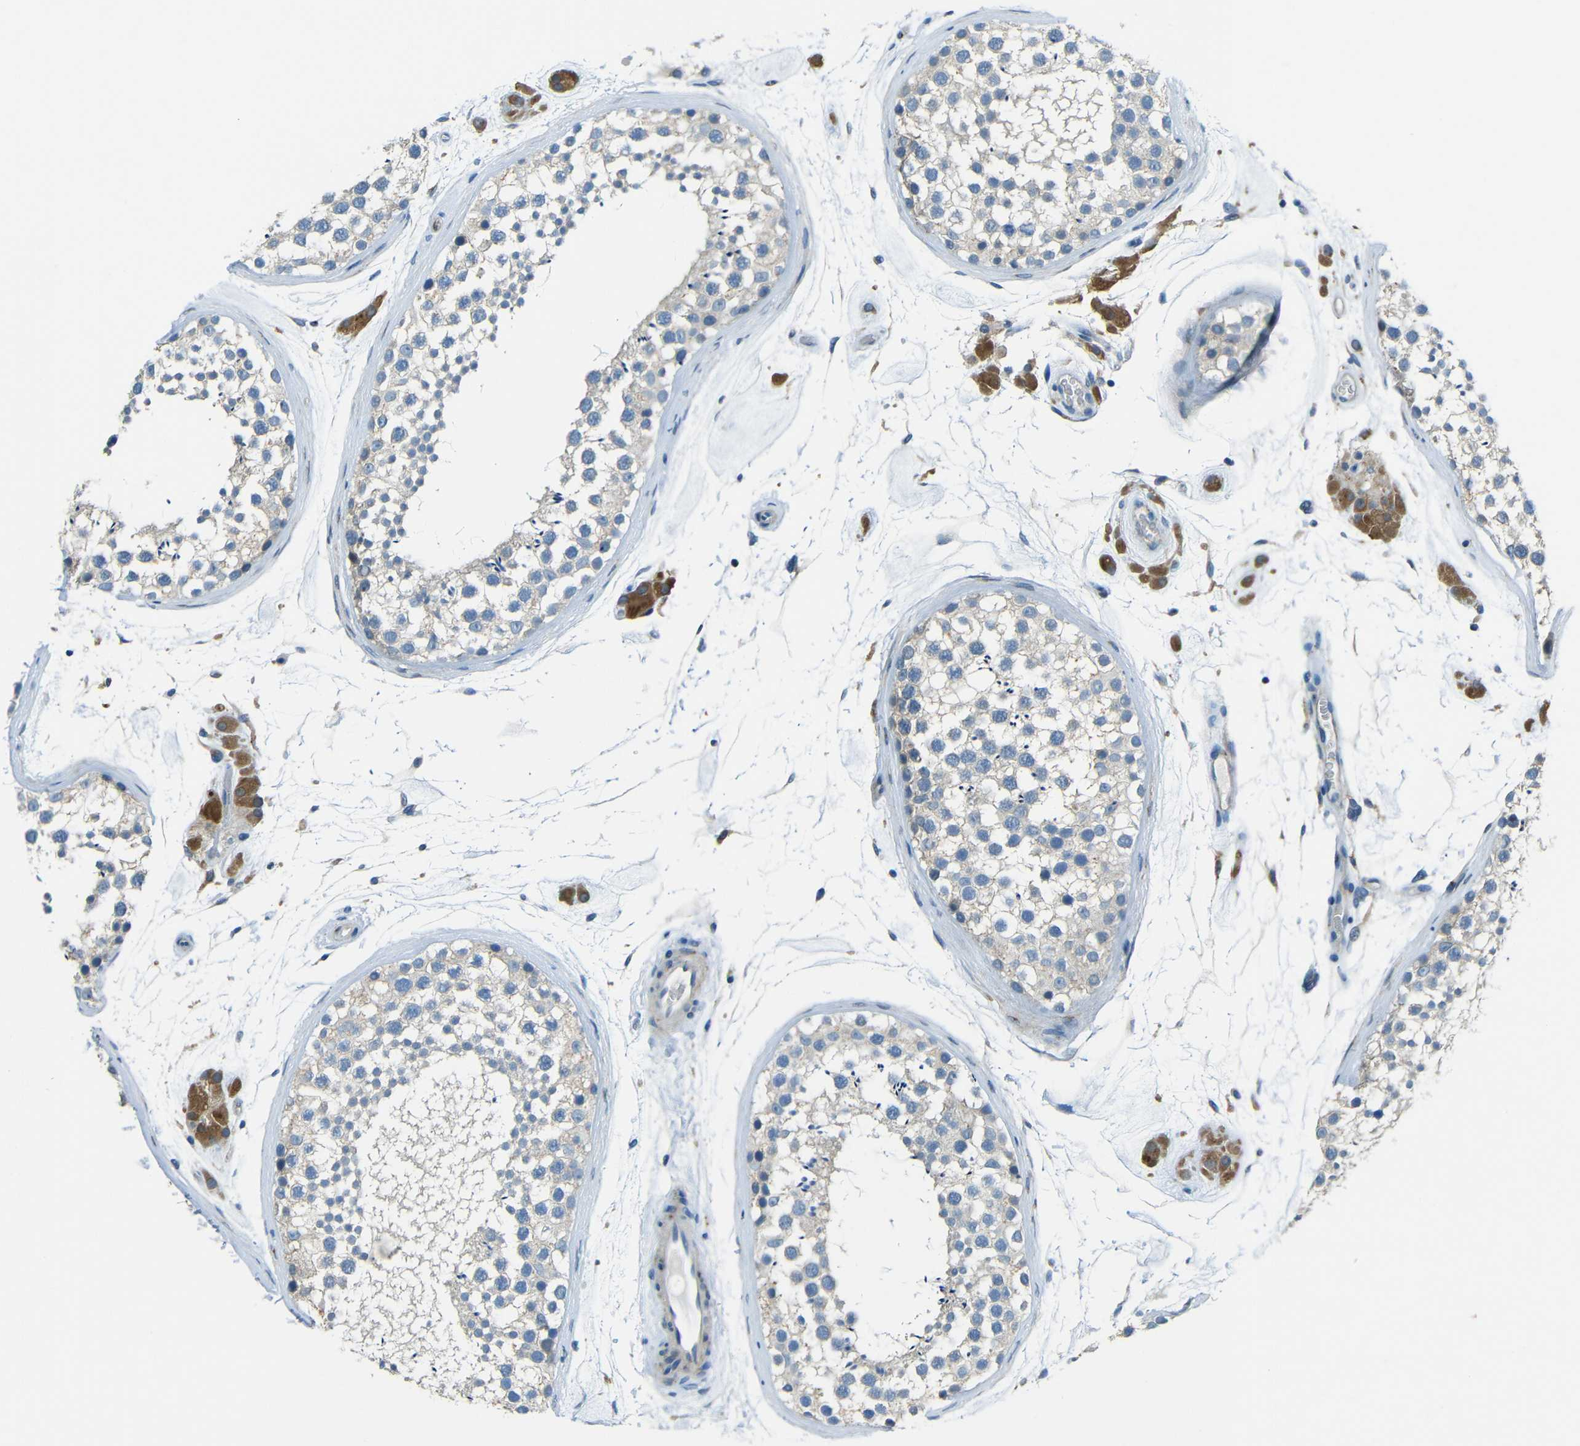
{"staining": {"intensity": "weak", "quantity": "<25%", "location": "cytoplasmic/membranous"}, "tissue": "testis", "cell_type": "Cells in seminiferous ducts", "image_type": "normal", "snomed": [{"axis": "morphology", "description": "Normal tissue, NOS"}, {"axis": "topography", "description": "Testis"}], "caption": "This image is of normal testis stained with immunohistochemistry (IHC) to label a protein in brown with the nuclei are counter-stained blue. There is no positivity in cells in seminiferous ducts. (DAB immunohistochemistry, high magnification).", "gene": "CYP26B1", "patient": {"sex": "male", "age": 46}}